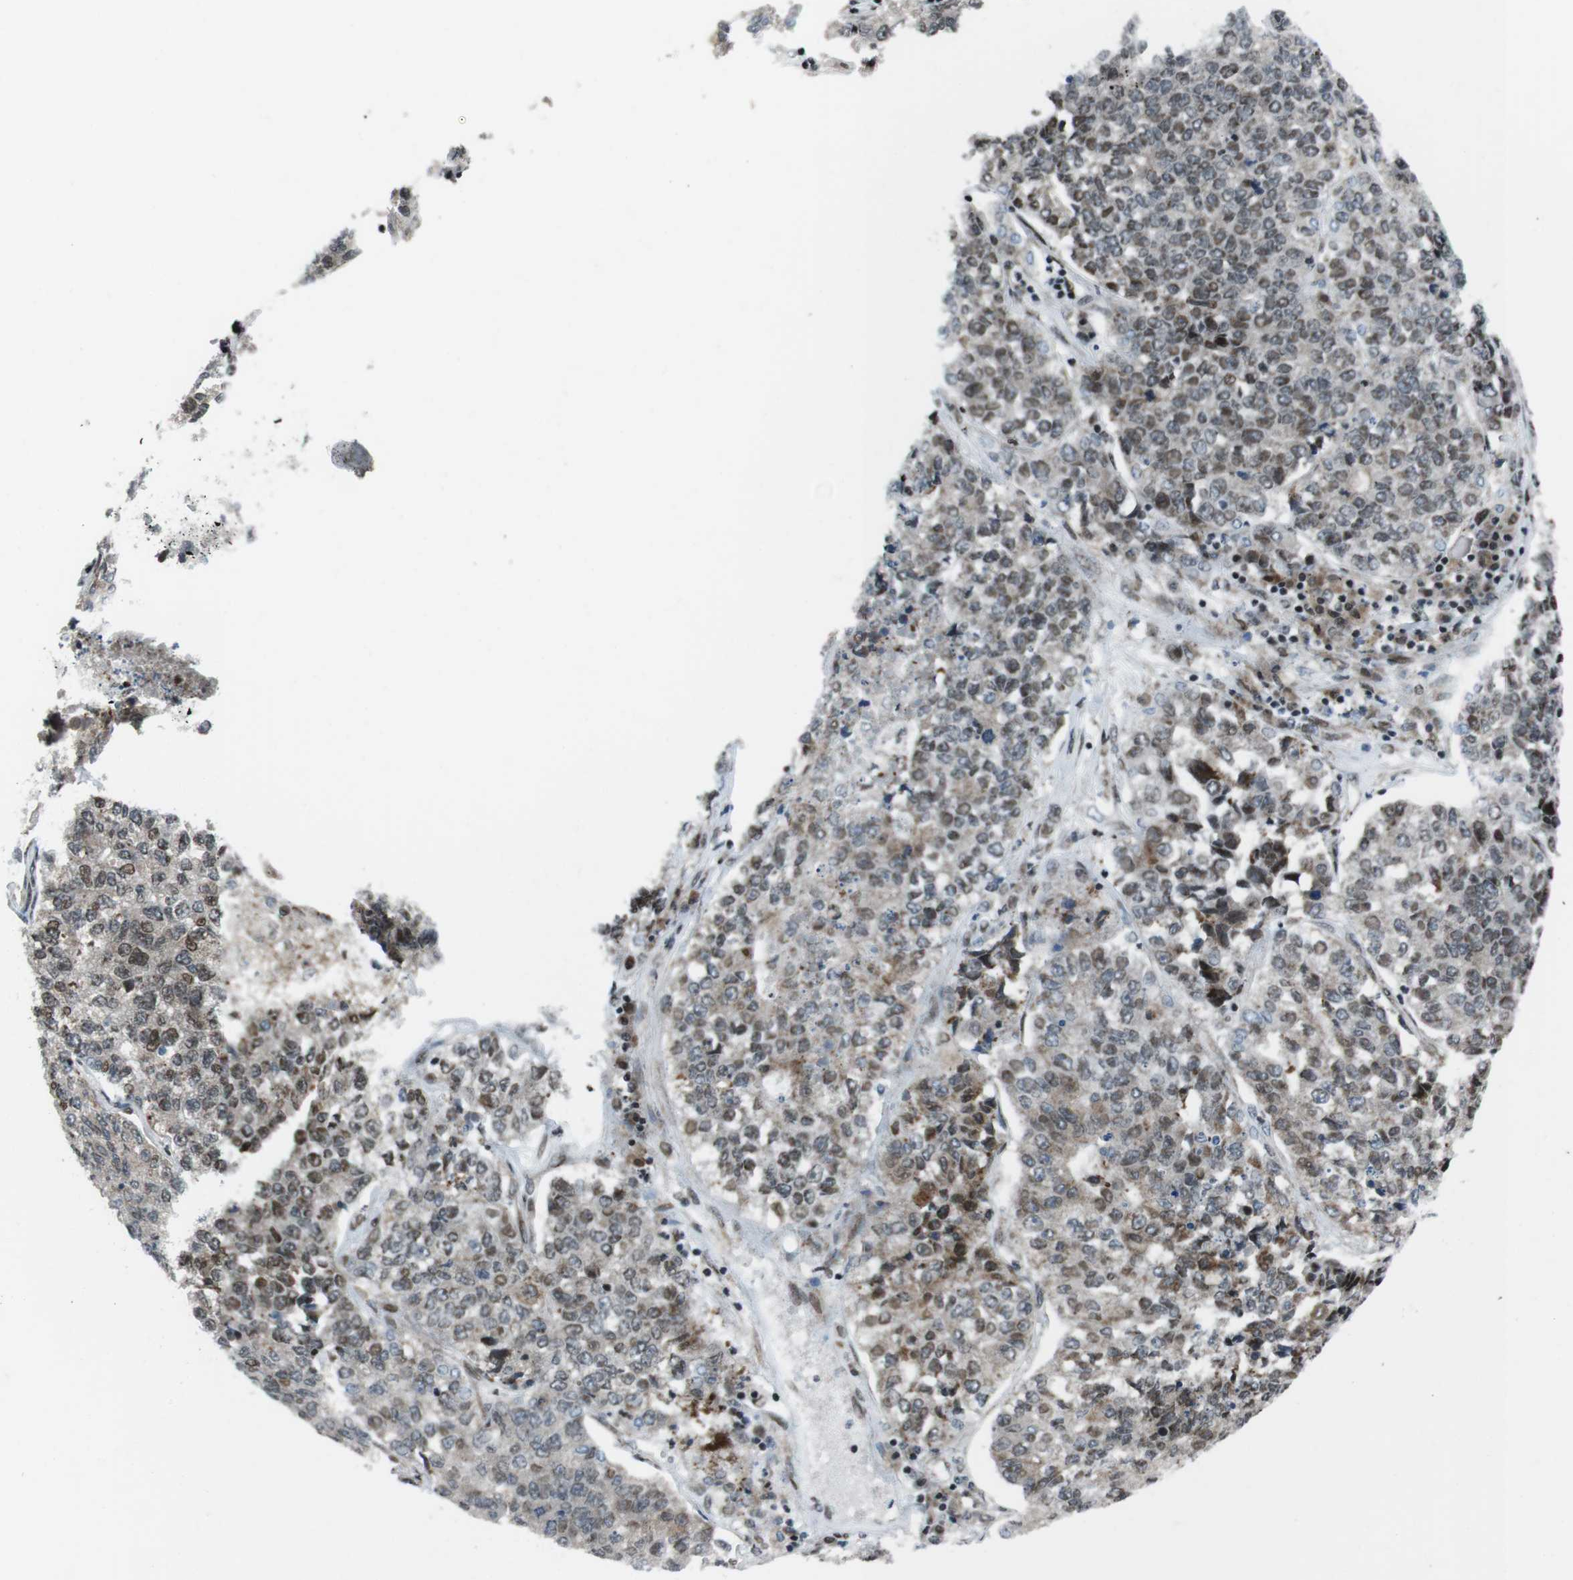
{"staining": {"intensity": "moderate", "quantity": "<25%", "location": "nuclear"}, "tissue": "lung cancer", "cell_type": "Tumor cells", "image_type": "cancer", "snomed": [{"axis": "morphology", "description": "Adenocarcinoma, NOS"}, {"axis": "topography", "description": "Lung"}], "caption": "Lung cancer tissue displays moderate nuclear positivity in approximately <25% of tumor cells, visualized by immunohistochemistry. (brown staining indicates protein expression, while blue staining denotes nuclei).", "gene": "PBRM1", "patient": {"sex": "male", "age": 49}}